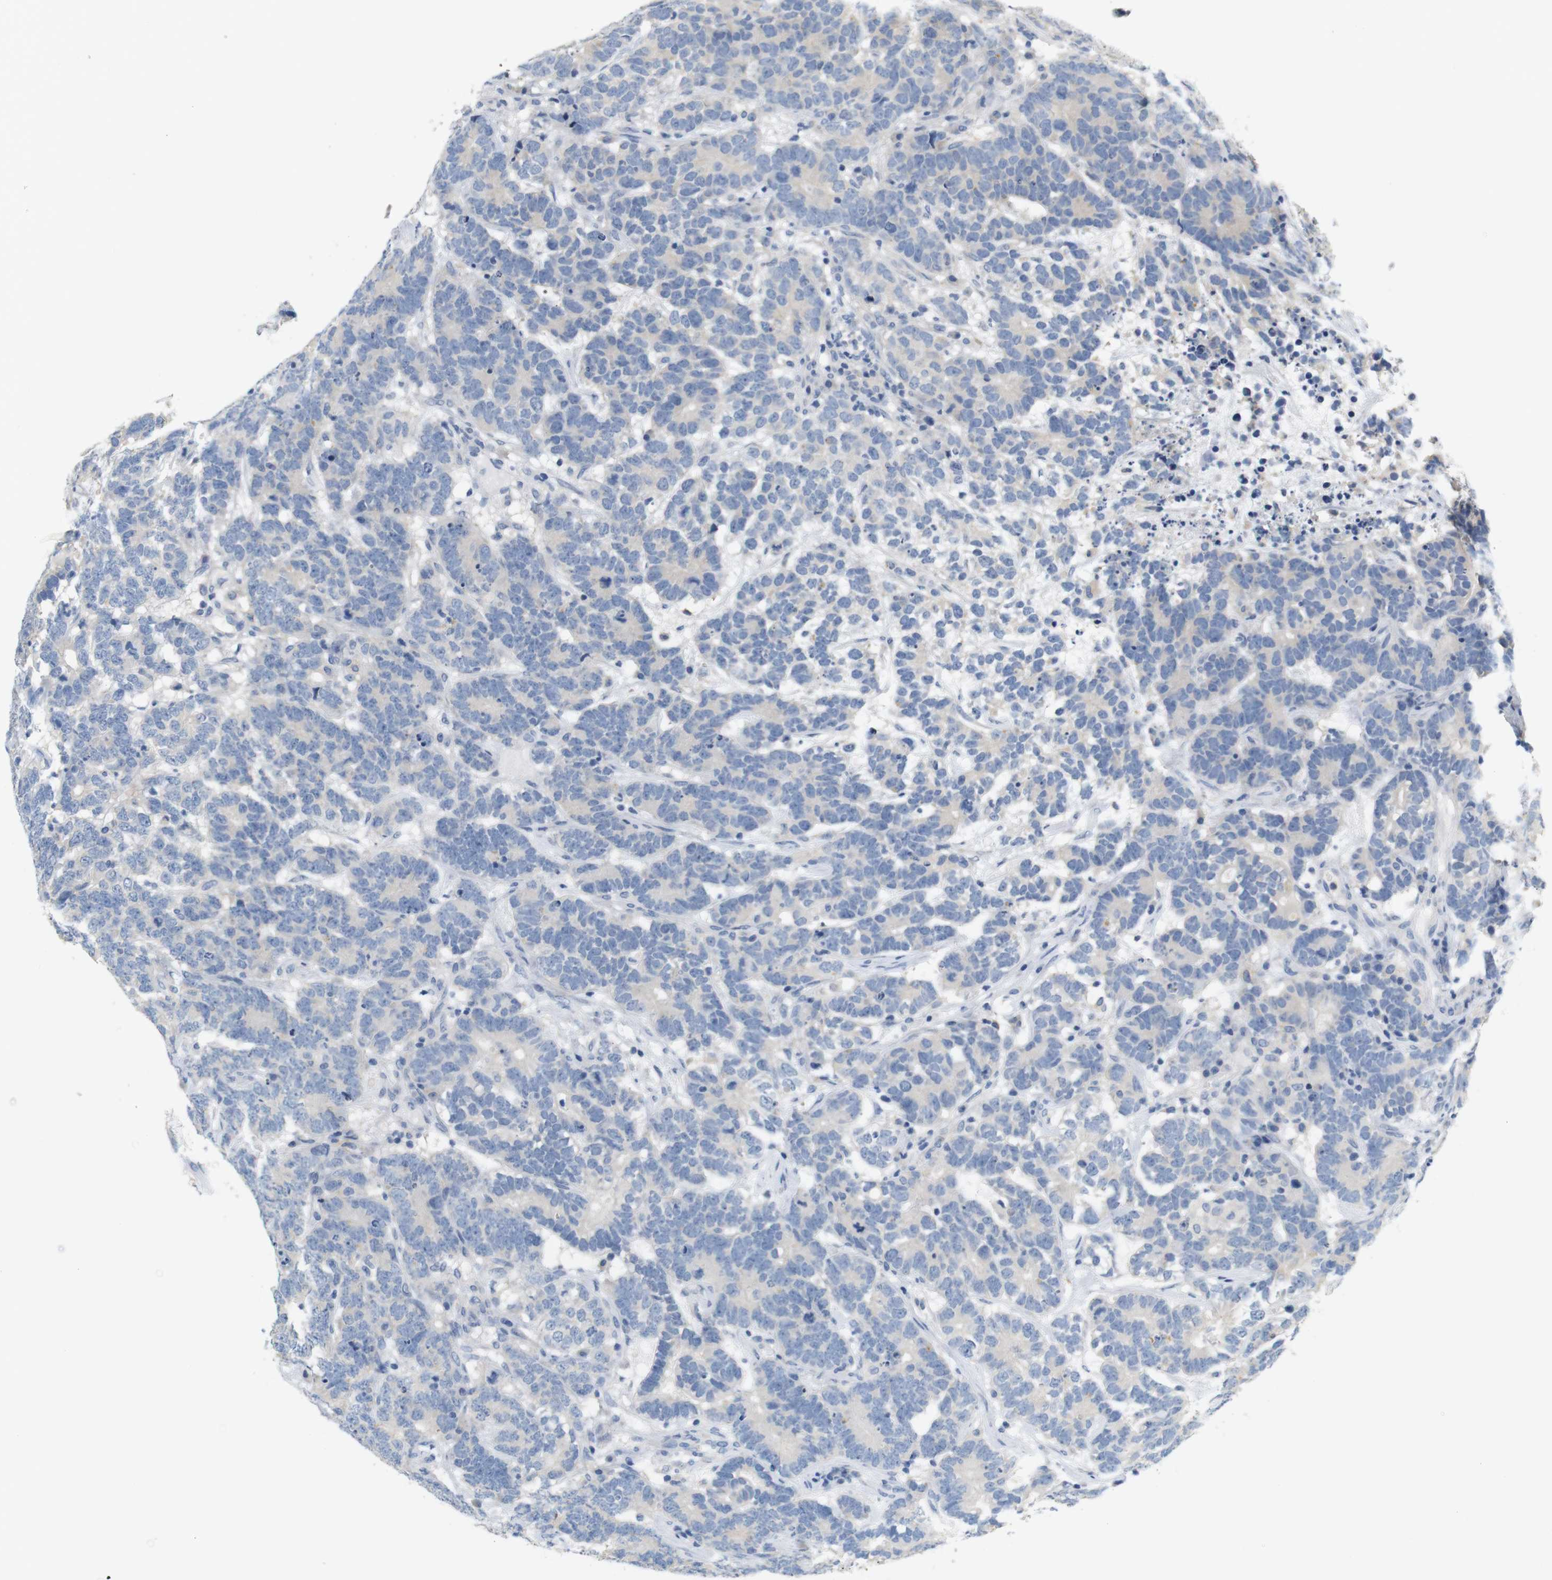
{"staining": {"intensity": "negative", "quantity": "none", "location": "none"}, "tissue": "testis cancer", "cell_type": "Tumor cells", "image_type": "cancer", "snomed": [{"axis": "morphology", "description": "Carcinoma, Embryonal, NOS"}, {"axis": "topography", "description": "Testis"}], "caption": "This is a histopathology image of immunohistochemistry staining of testis cancer (embryonal carcinoma), which shows no expression in tumor cells. Nuclei are stained in blue.", "gene": "LRRK2", "patient": {"sex": "male", "age": 26}}